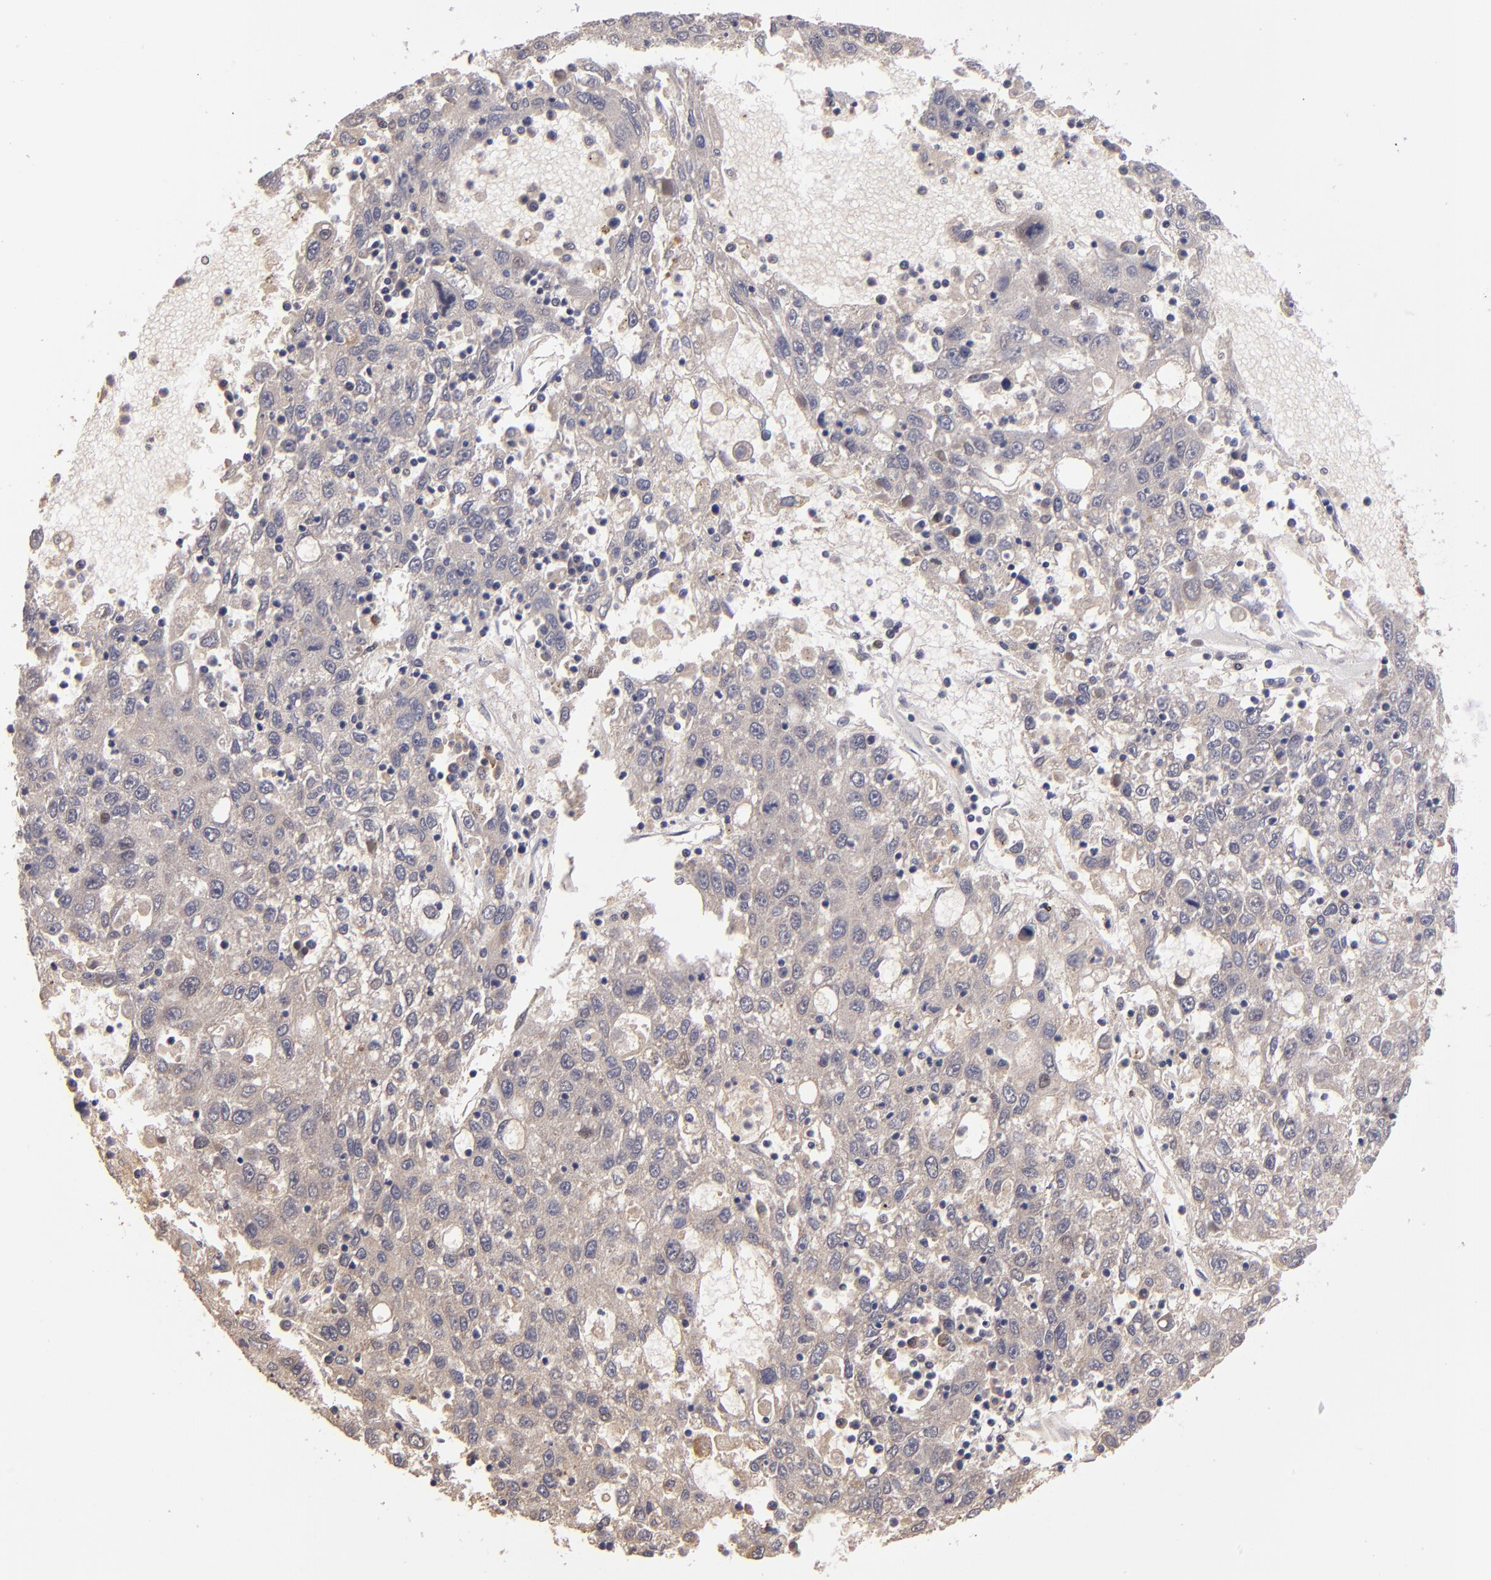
{"staining": {"intensity": "moderate", "quantity": "<25%", "location": "nuclear"}, "tissue": "liver cancer", "cell_type": "Tumor cells", "image_type": "cancer", "snomed": [{"axis": "morphology", "description": "Carcinoma, Hepatocellular, NOS"}, {"axis": "topography", "description": "Liver"}], "caption": "About <25% of tumor cells in hepatocellular carcinoma (liver) demonstrate moderate nuclear protein expression as visualized by brown immunohistochemical staining.", "gene": "ABHD12B", "patient": {"sex": "male", "age": 49}}